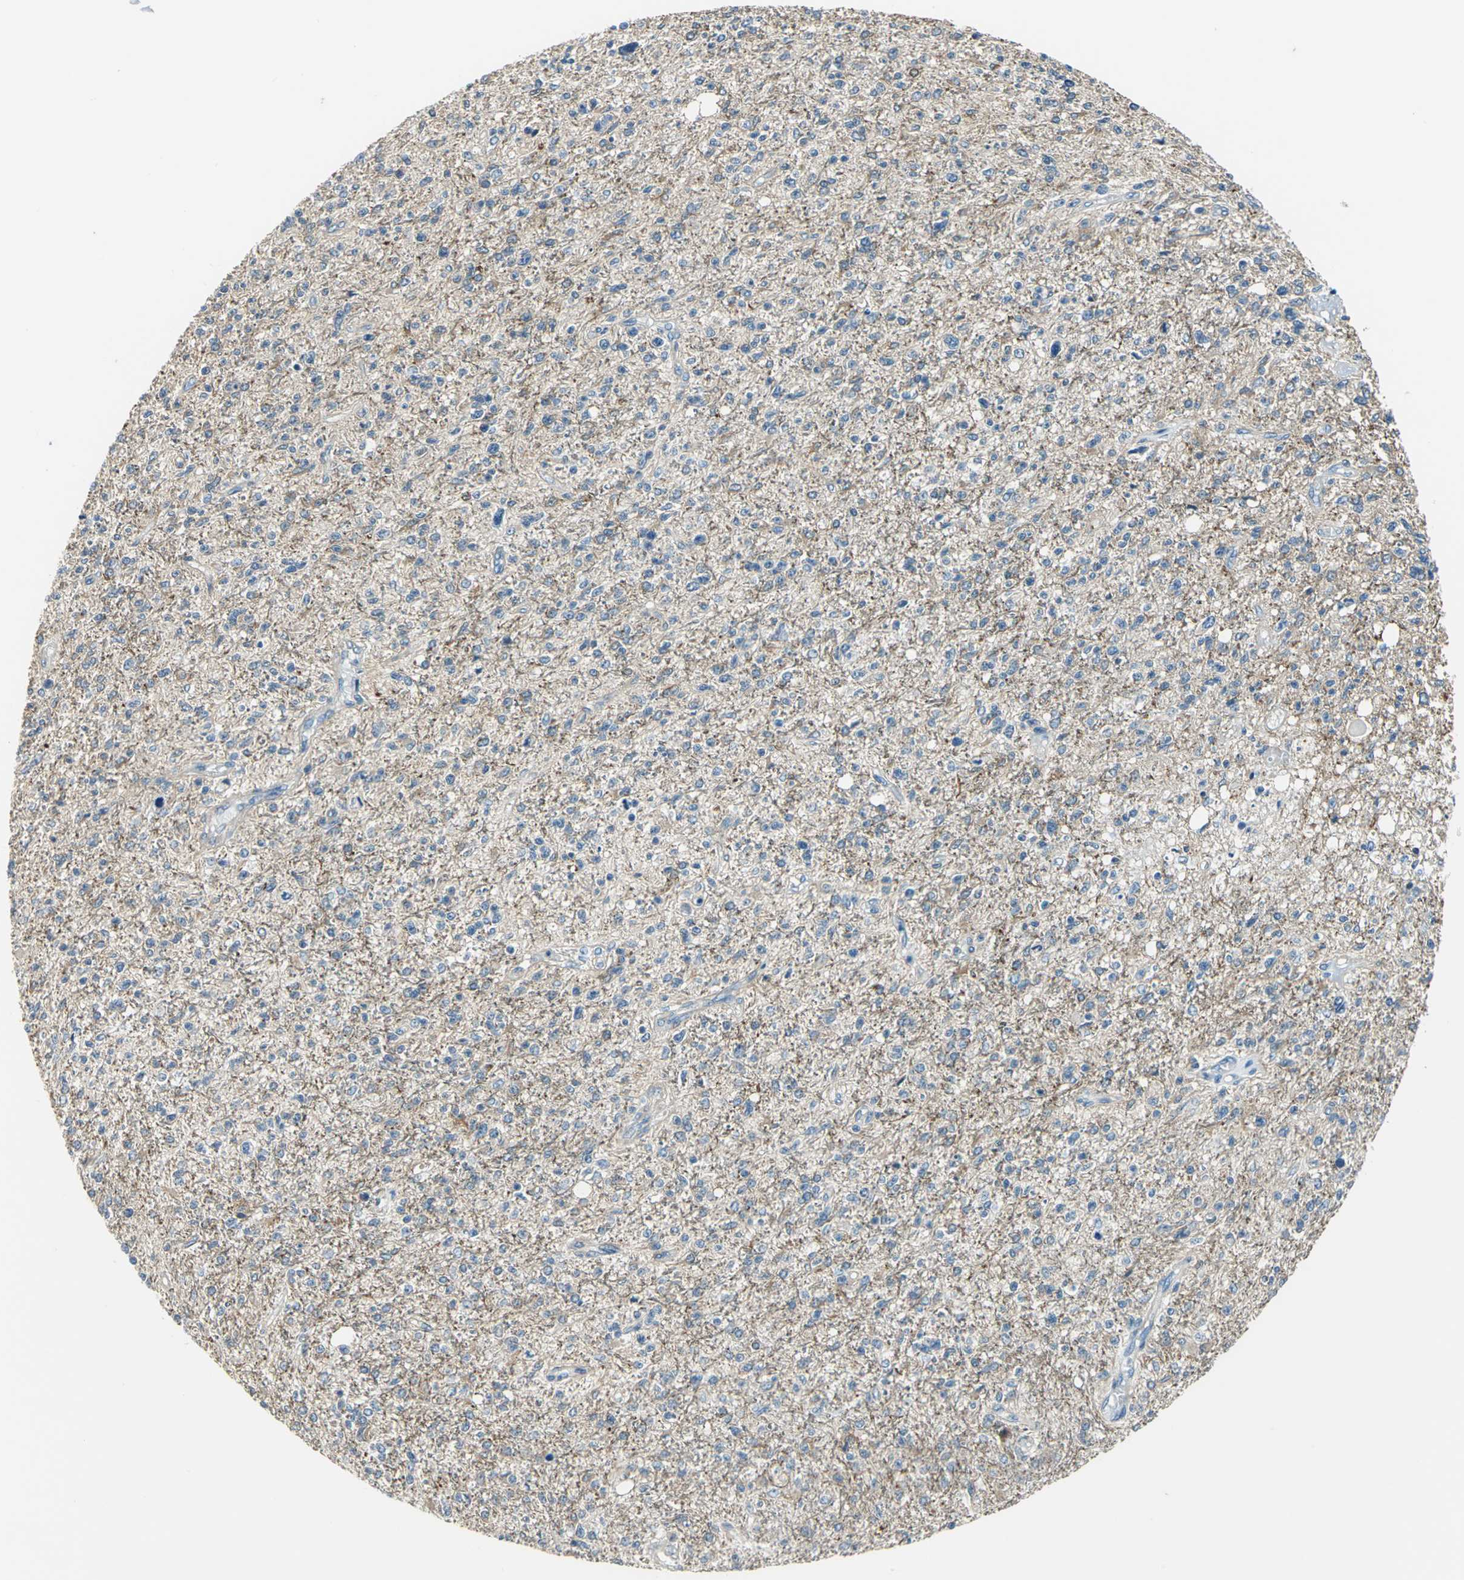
{"staining": {"intensity": "moderate", "quantity": ">75%", "location": "cytoplasmic/membranous"}, "tissue": "glioma", "cell_type": "Tumor cells", "image_type": "cancer", "snomed": [{"axis": "morphology", "description": "Glioma, malignant, High grade"}, {"axis": "topography", "description": "Cerebral cortex"}], "caption": "Immunohistochemistry (IHC) histopathology image of human glioma stained for a protein (brown), which demonstrates medium levels of moderate cytoplasmic/membranous staining in approximately >75% of tumor cells.", "gene": "CDC42EP1", "patient": {"sex": "male", "age": 76}}